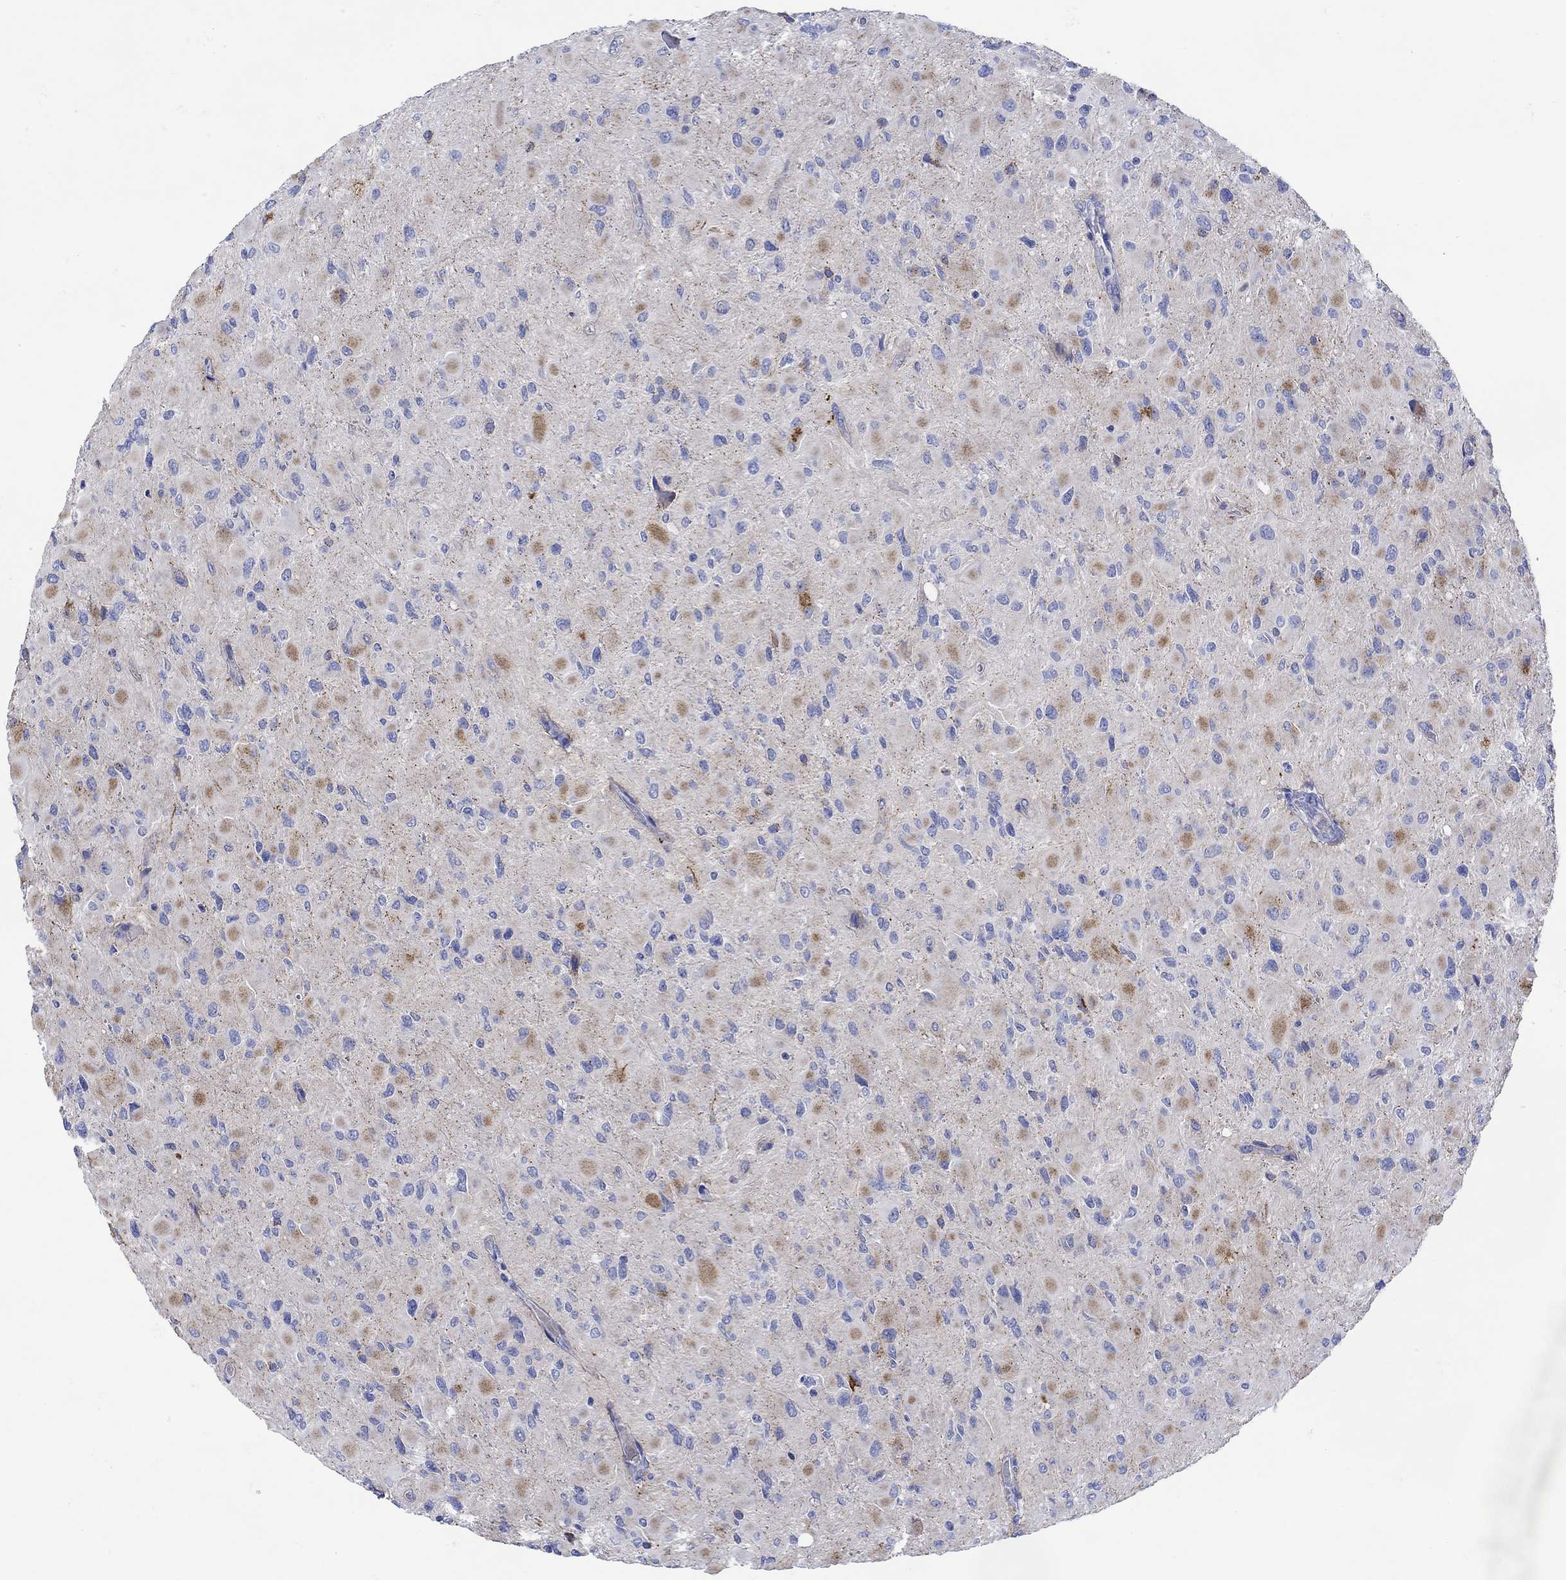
{"staining": {"intensity": "moderate", "quantity": "25%-75%", "location": "cytoplasmic/membranous"}, "tissue": "glioma", "cell_type": "Tumor cells", "image_type": "cancer", "snomed": [{"axis": "morphology", "description": "Glioma, malignant, High grade"}, {"axis": "topography", "description": "Cerebral cortex"}], "caption": "Tumor cells show medium levels of moderate cytoplasmic/membranous positivity in about 25%-75% of cells in human malignant glioma (high-grade).", "gene": "ANKMY1", "patient": {"sex": "female", "age": 36}}